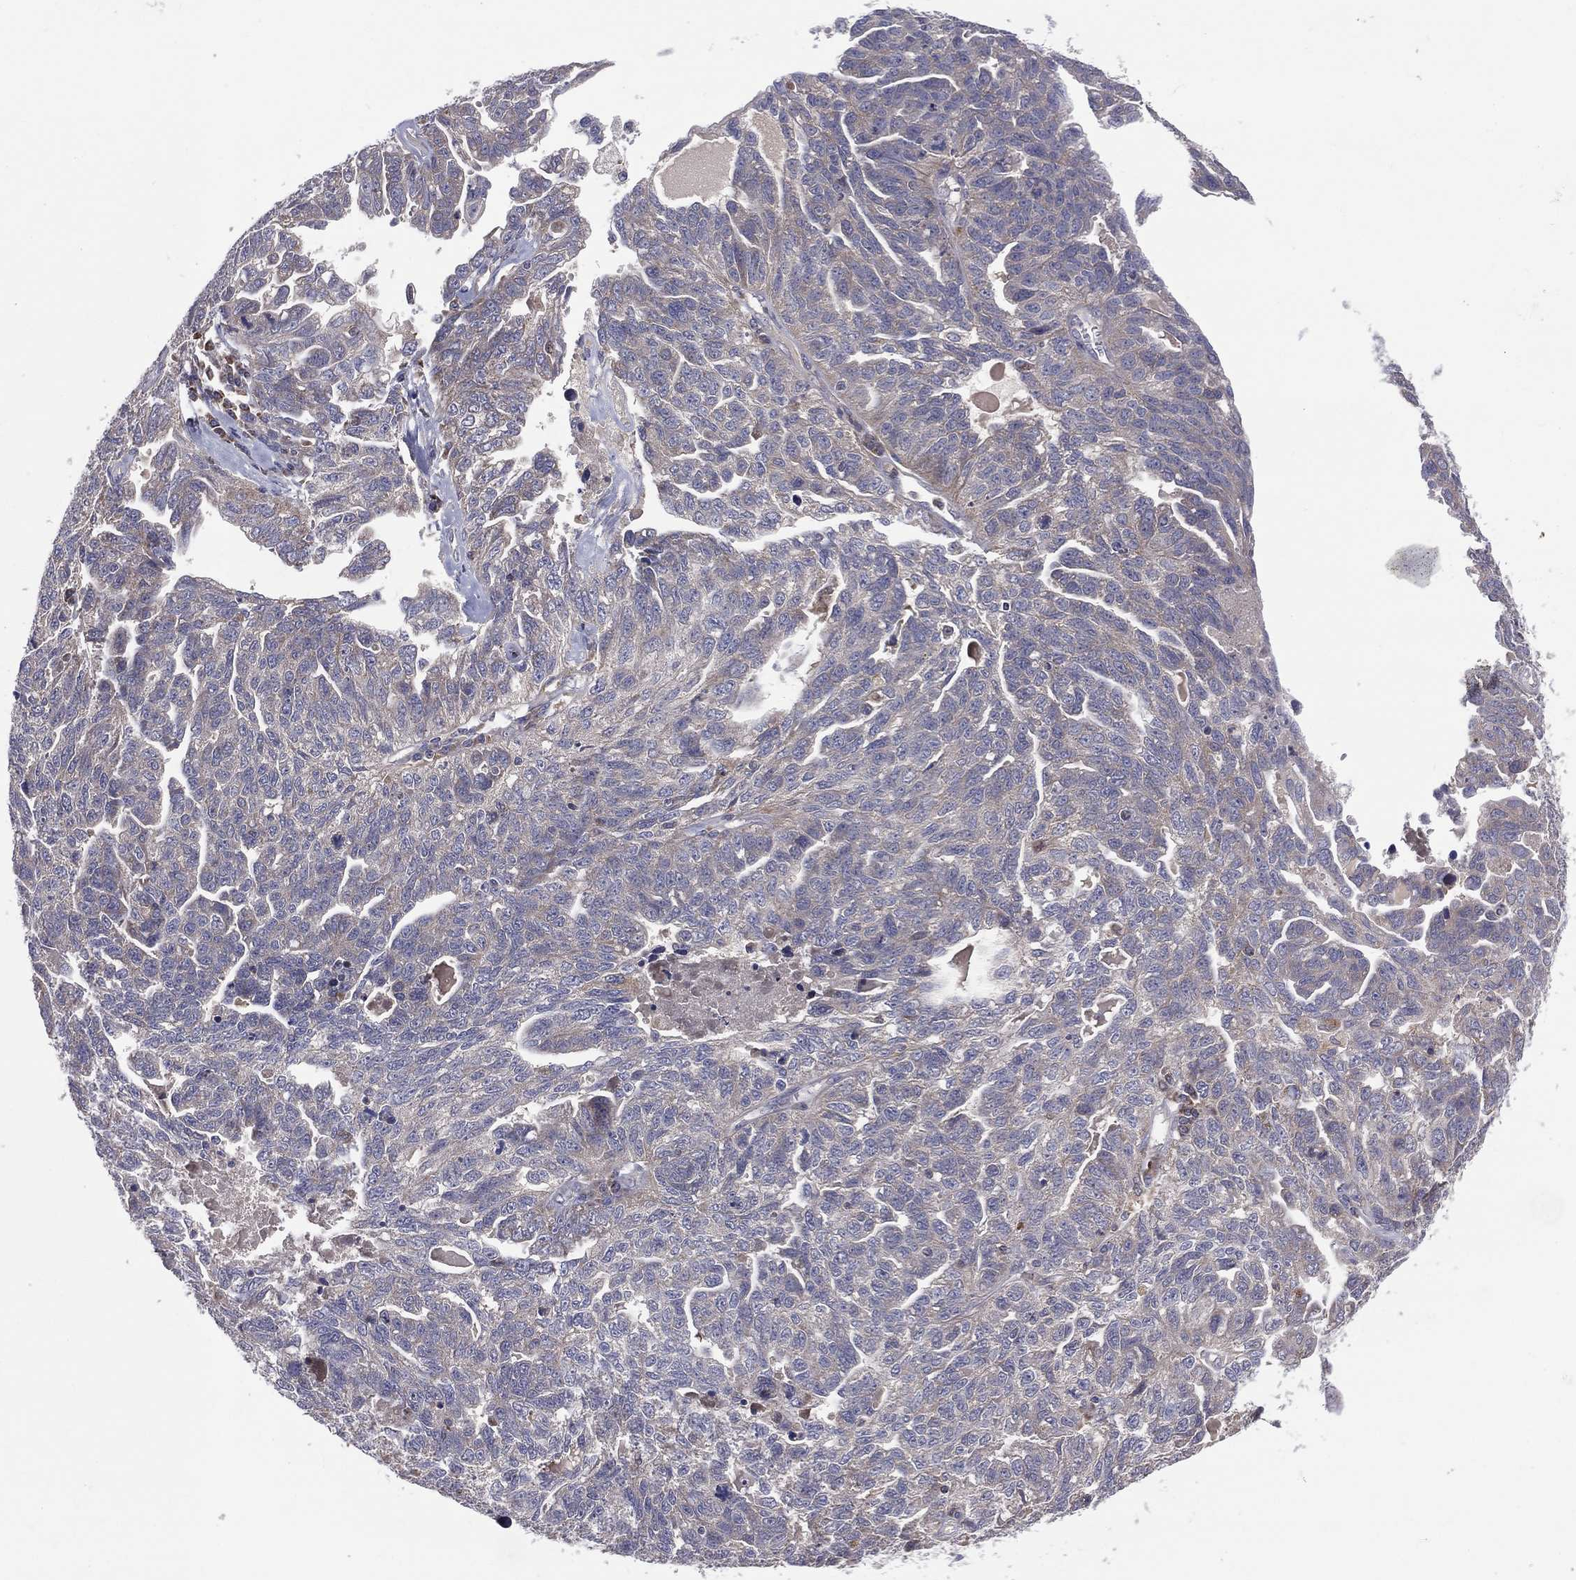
{"staining": {"intensity": "negative", "quantity": "none", "location": "none"}, "tissue": "ovarian cancer", "cell_type": "Tumor cells", "image_type": "cancer", "snomed": [{"axis": "morphology", "description": "Cystadenocarcinoma, serous, NOS"}, {"axis": "topography", "description": "Ovary"}], "caption": "Tumor cells show no significant expression in ovarian cancer (serous cystadenocarcinoma).", "gene": "STARD3", "patient": {"sex": "female", "age": 71}}